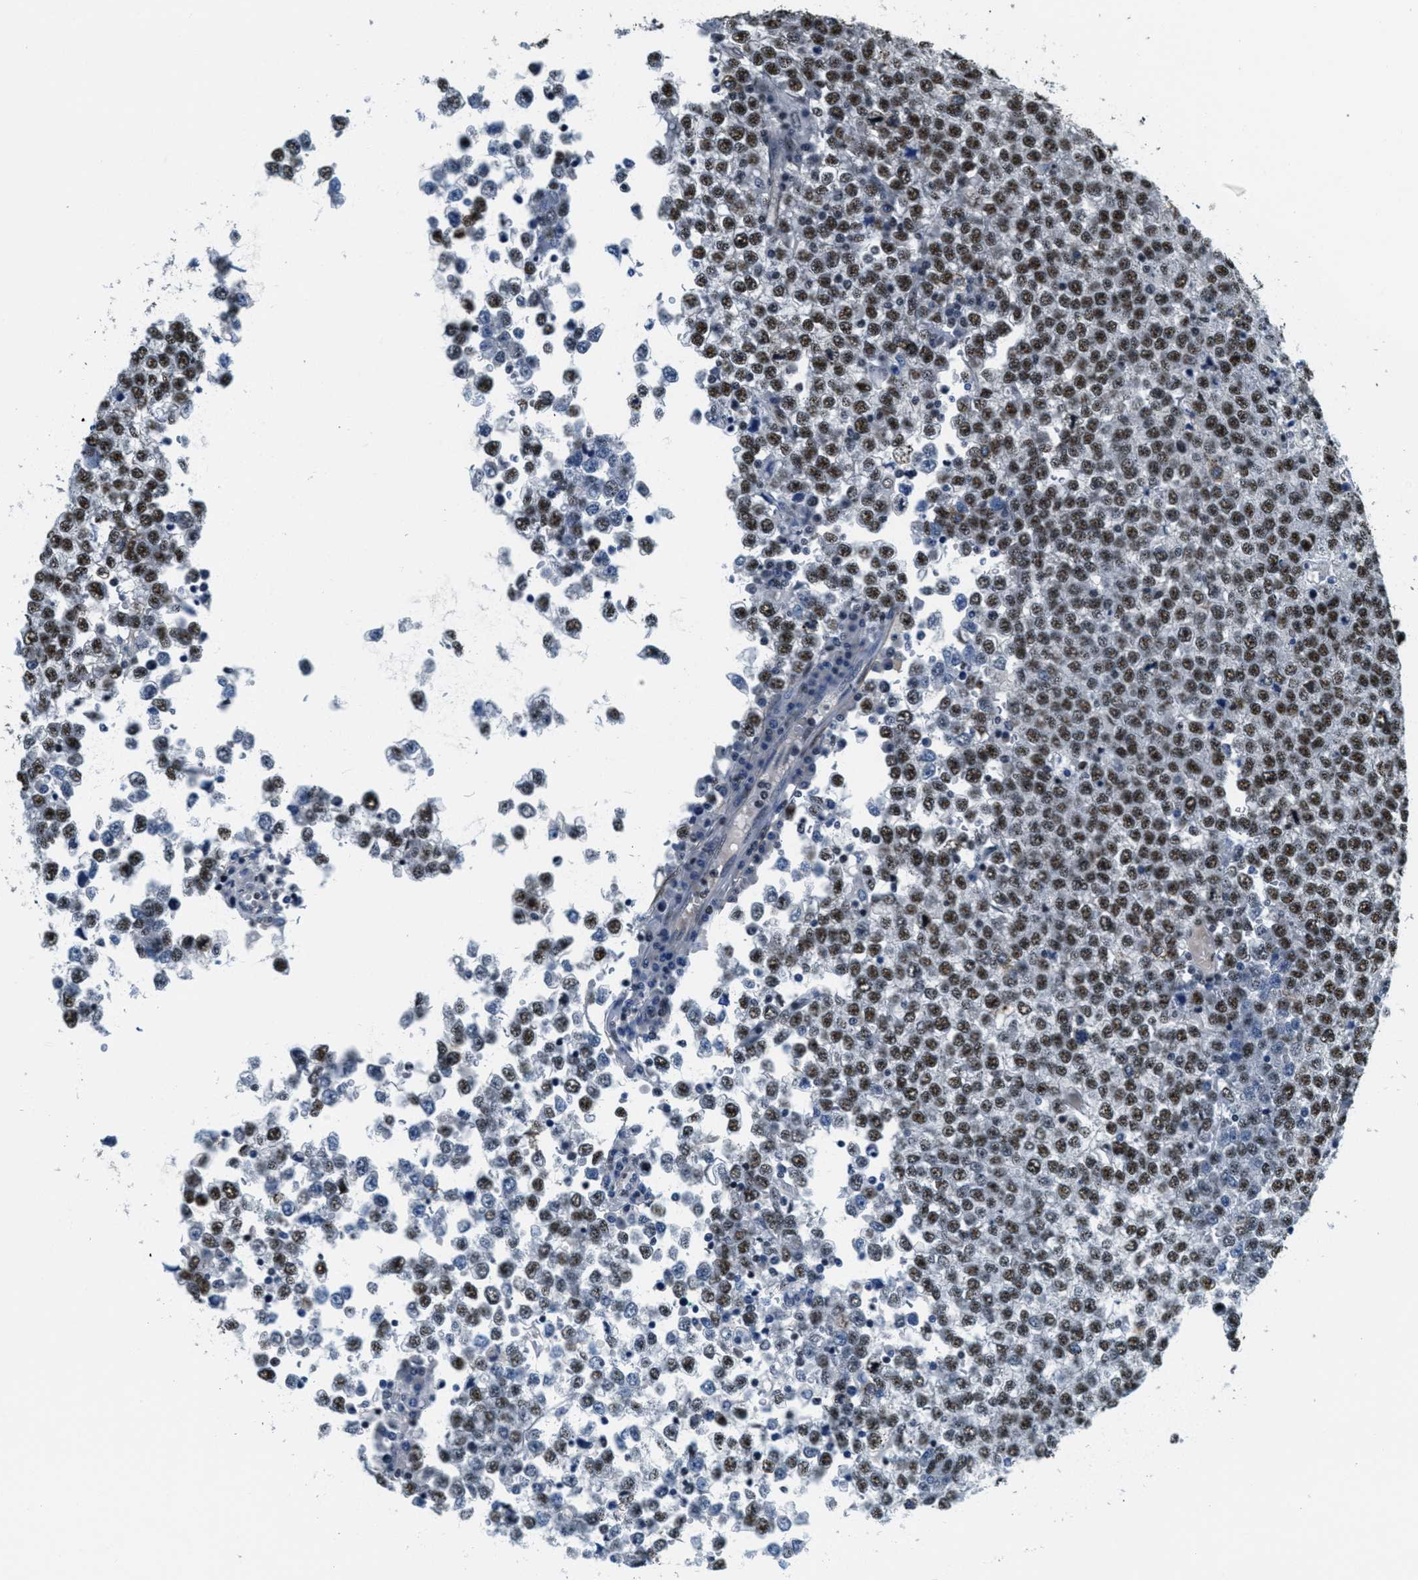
{"staining": {"intensity": "strong", "quantity": ">75%", "location": "nuclear"}, "tissue": "testis cancer", "cell_type": "Tumor cells", "image_type": "cancer", "snomed": [{"axis": "morphology", "description": "Seminoma, NOS"}, {"axis": "topography", "description": "Testis"}], "caption": "This micrograph reveals immunohistochemistry staining of human testis seminoma, with high strong nuclear positivity in approximately >75% of tumor cells.", "gene": "CFAP36", "patient": {"sex": "male", "age": 65}}